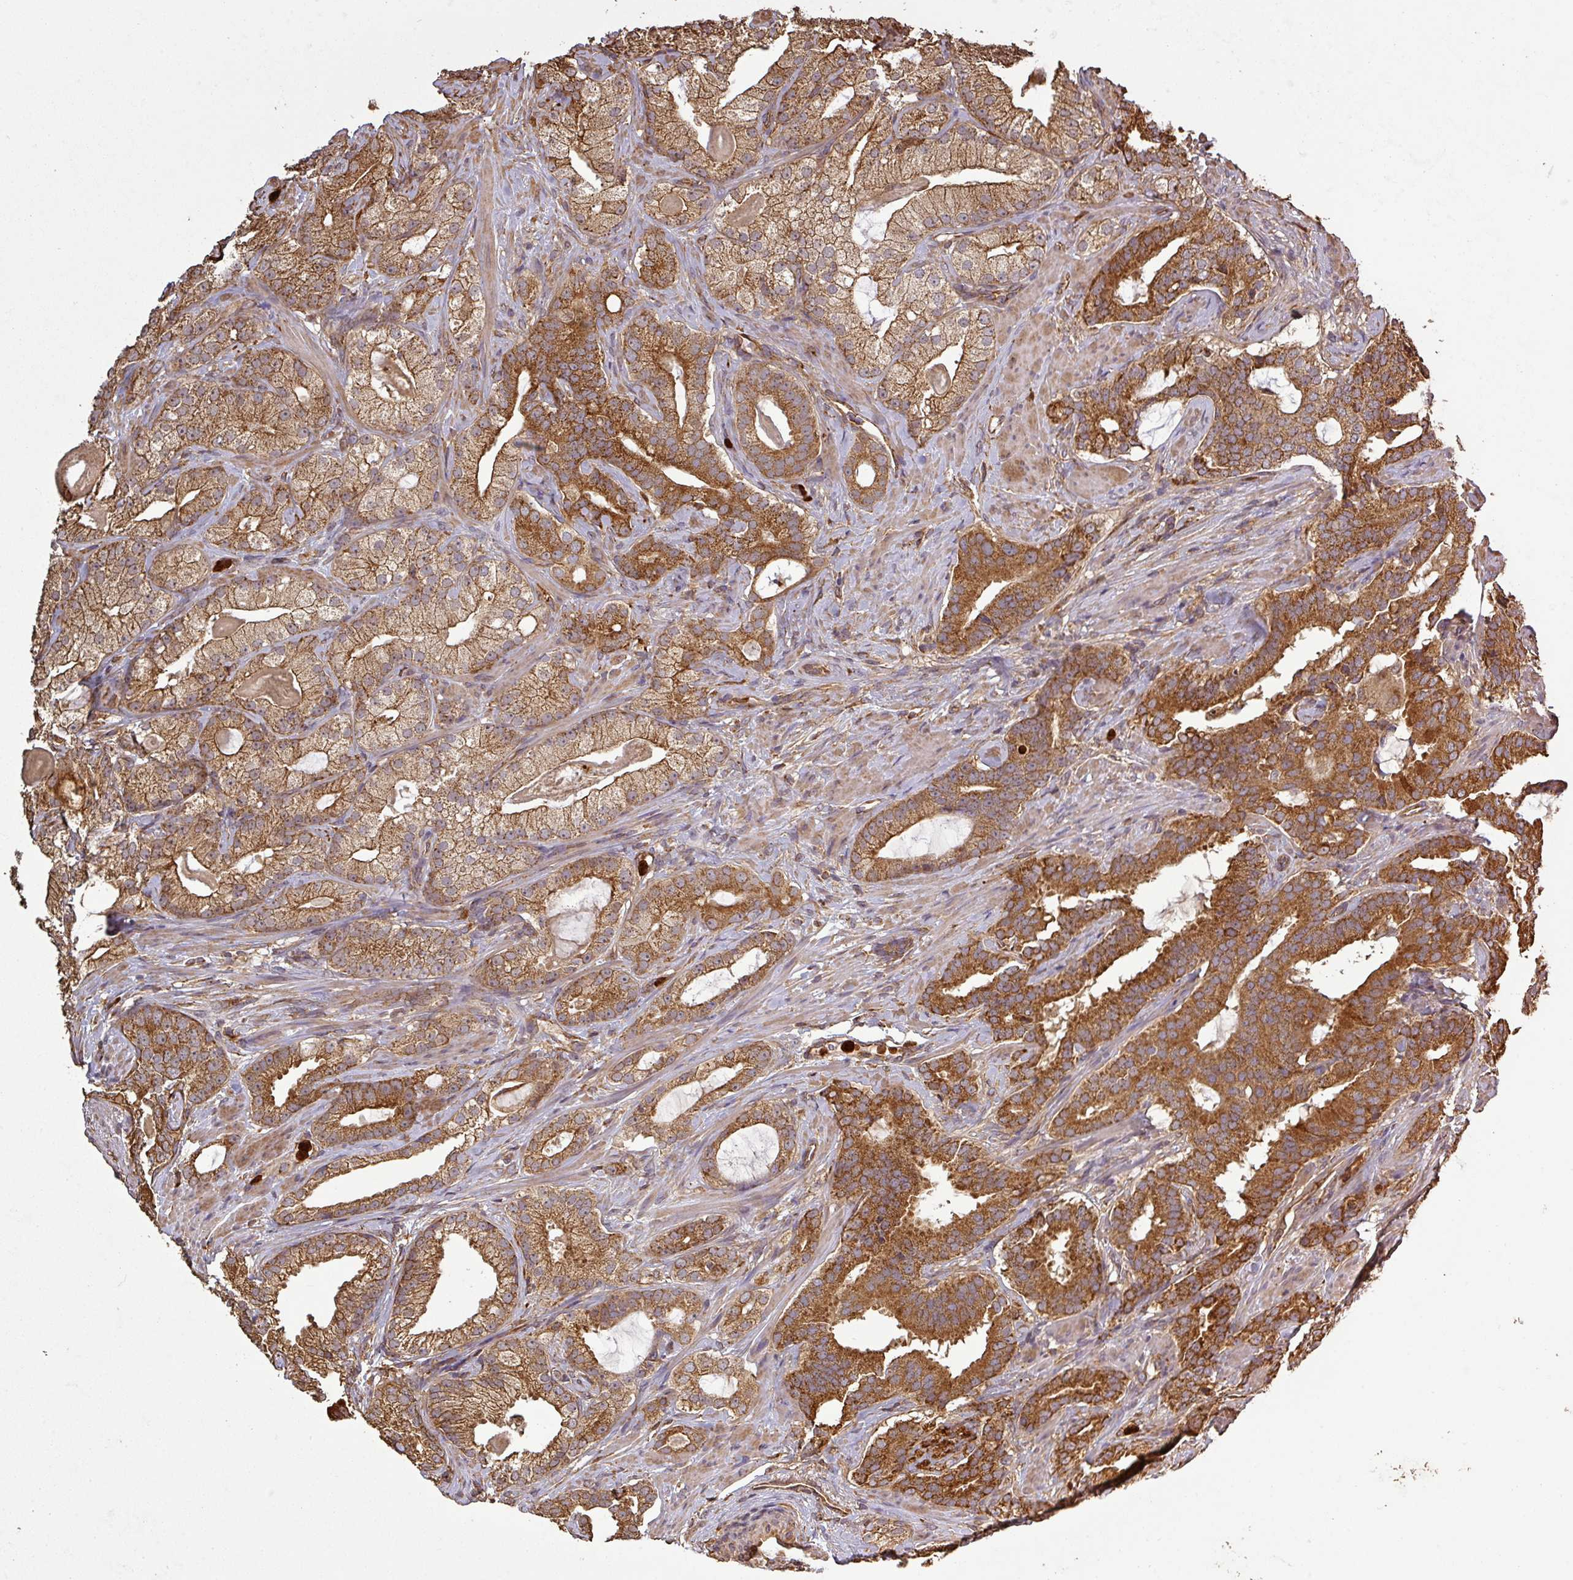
{"staining": {"intensity": "strong", "quantity": ">75%", "location": "cytoplasmic/membranous"}, "tissue": "prostate cancer", "cell_type": "Tumor cells", "image_type": "cancer", "snomed": [{"axis": "morphology", "description": "Adenocarcinoma, High grade"}, {"axis": "topography", "description": "Prostate"}], "caption": "Protein expression analysis of prostate cancer (high-grade adenocarcinoma) demonstrates strong cytoplasmic/membranous staining in about >75% of tumor cells.", "gene": "PLEKHM1", "patient": {"sex": "male", "age": 64}}